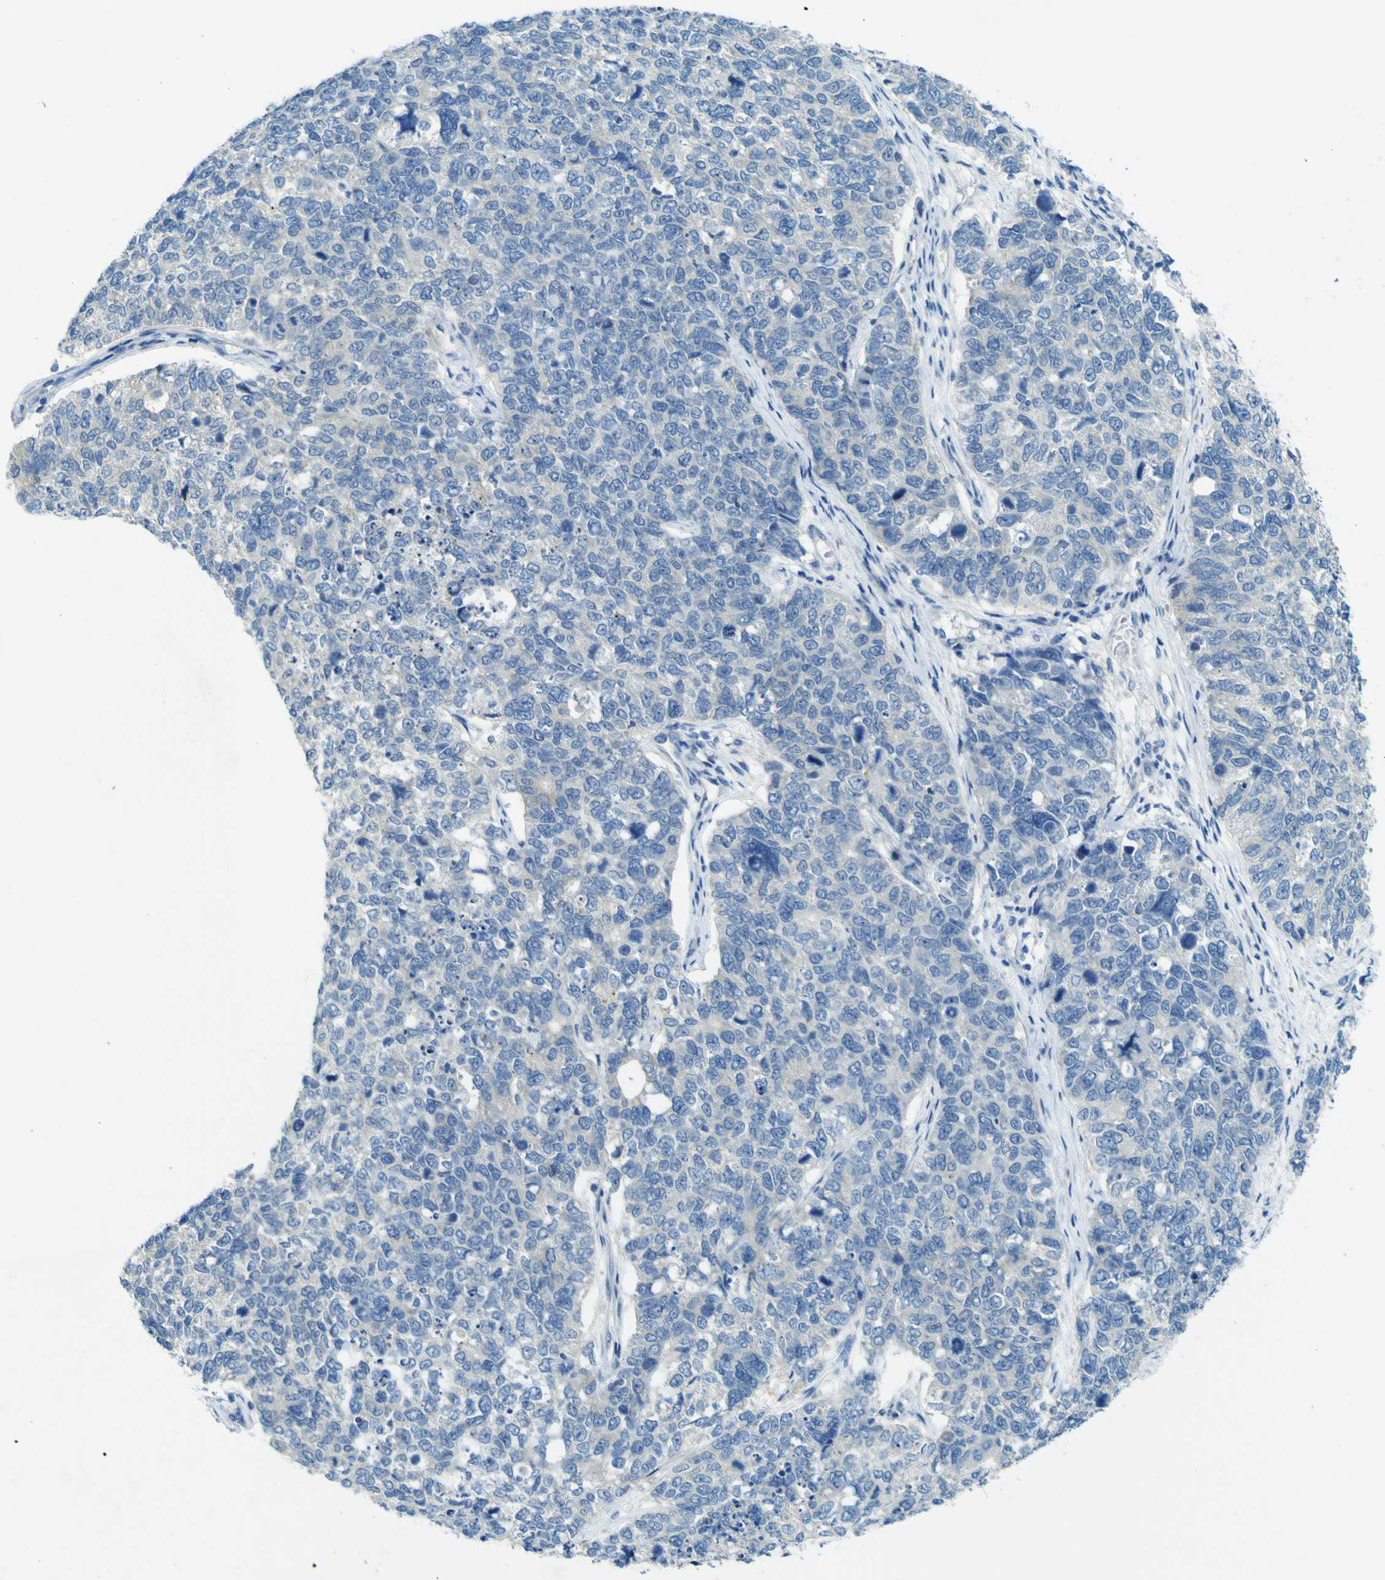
{"staining": {"intensity": "negative", "quantity": "none", "location": "none"}, "tissue": "cervical cancer", "cell_type": "Tumor cells", "image_type": "cancer", "snomed": [{"axis": "morphology", "description": "Squamous cell carcinoma, NOS"}, {"axis": "topography", "description": "Cervix"}], "caption": "Image shows no protein staining in tumor cells of squamous cell carcinoma (cervical) tissue. (Immunohistochemistry, brightfield microscopy, high magnification).", "gene": "SORCS1", "patient": {"sex": "female", "age": 63}}